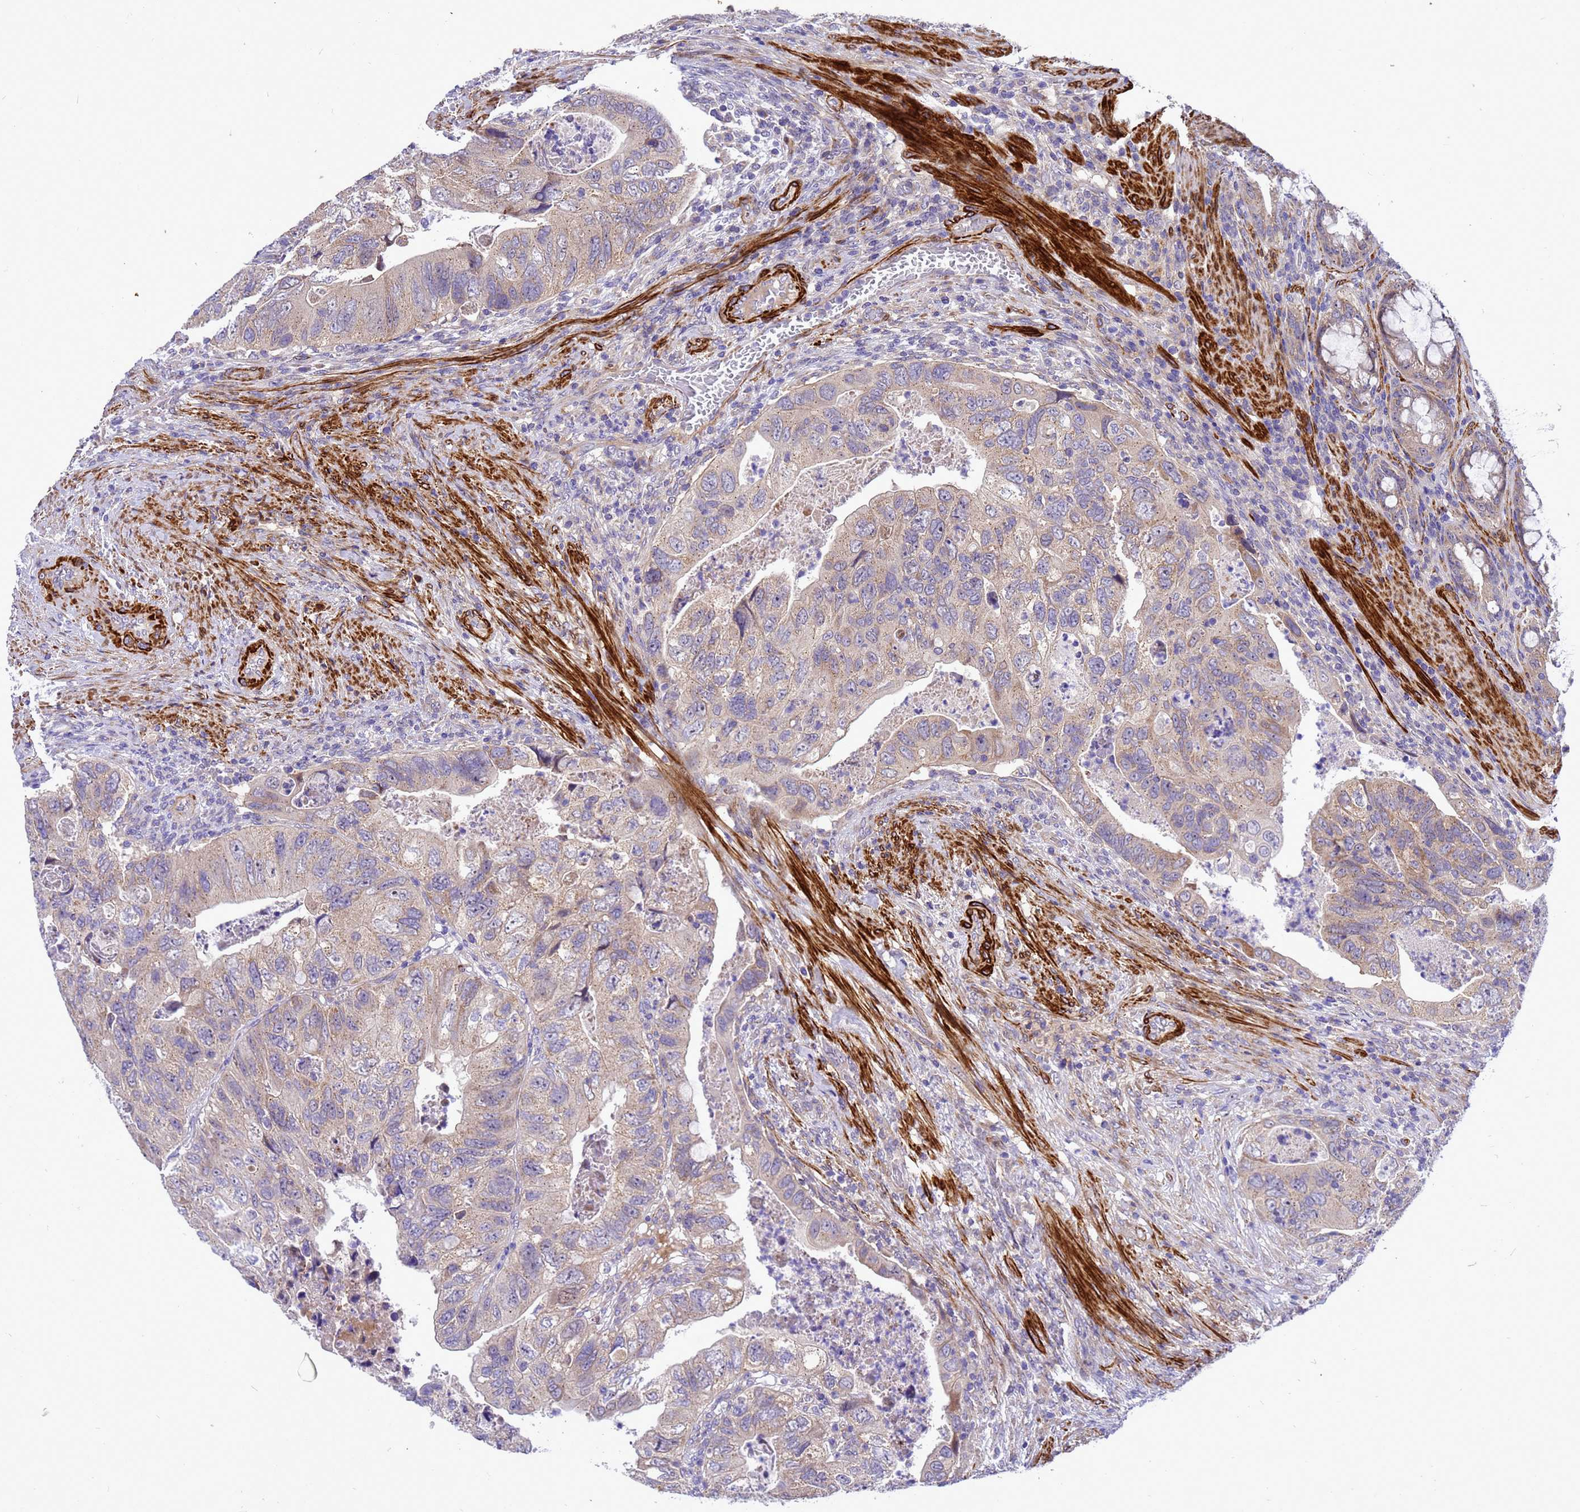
{"staining": {"intensity": "weak", "quantity": "25%-75%", "location": "cytoplasmic/membranous"}, "tissue": "colorectal cancer", "cell_type": "Tumor cells", "image_type": "cancer", "snomed": [{"axis": "morphology", "description": "Adenocarcinoma, NOS"}, {"axis": "topography", "description": "Rectum"}], "caption": "A photomicrograph of human colorectal cancer stained for a protein reveals weak cytoplasmic/membranous brown staining in tumor cells.", "gene": "POP7", "patient": {"sex": "male", "age": 63}}